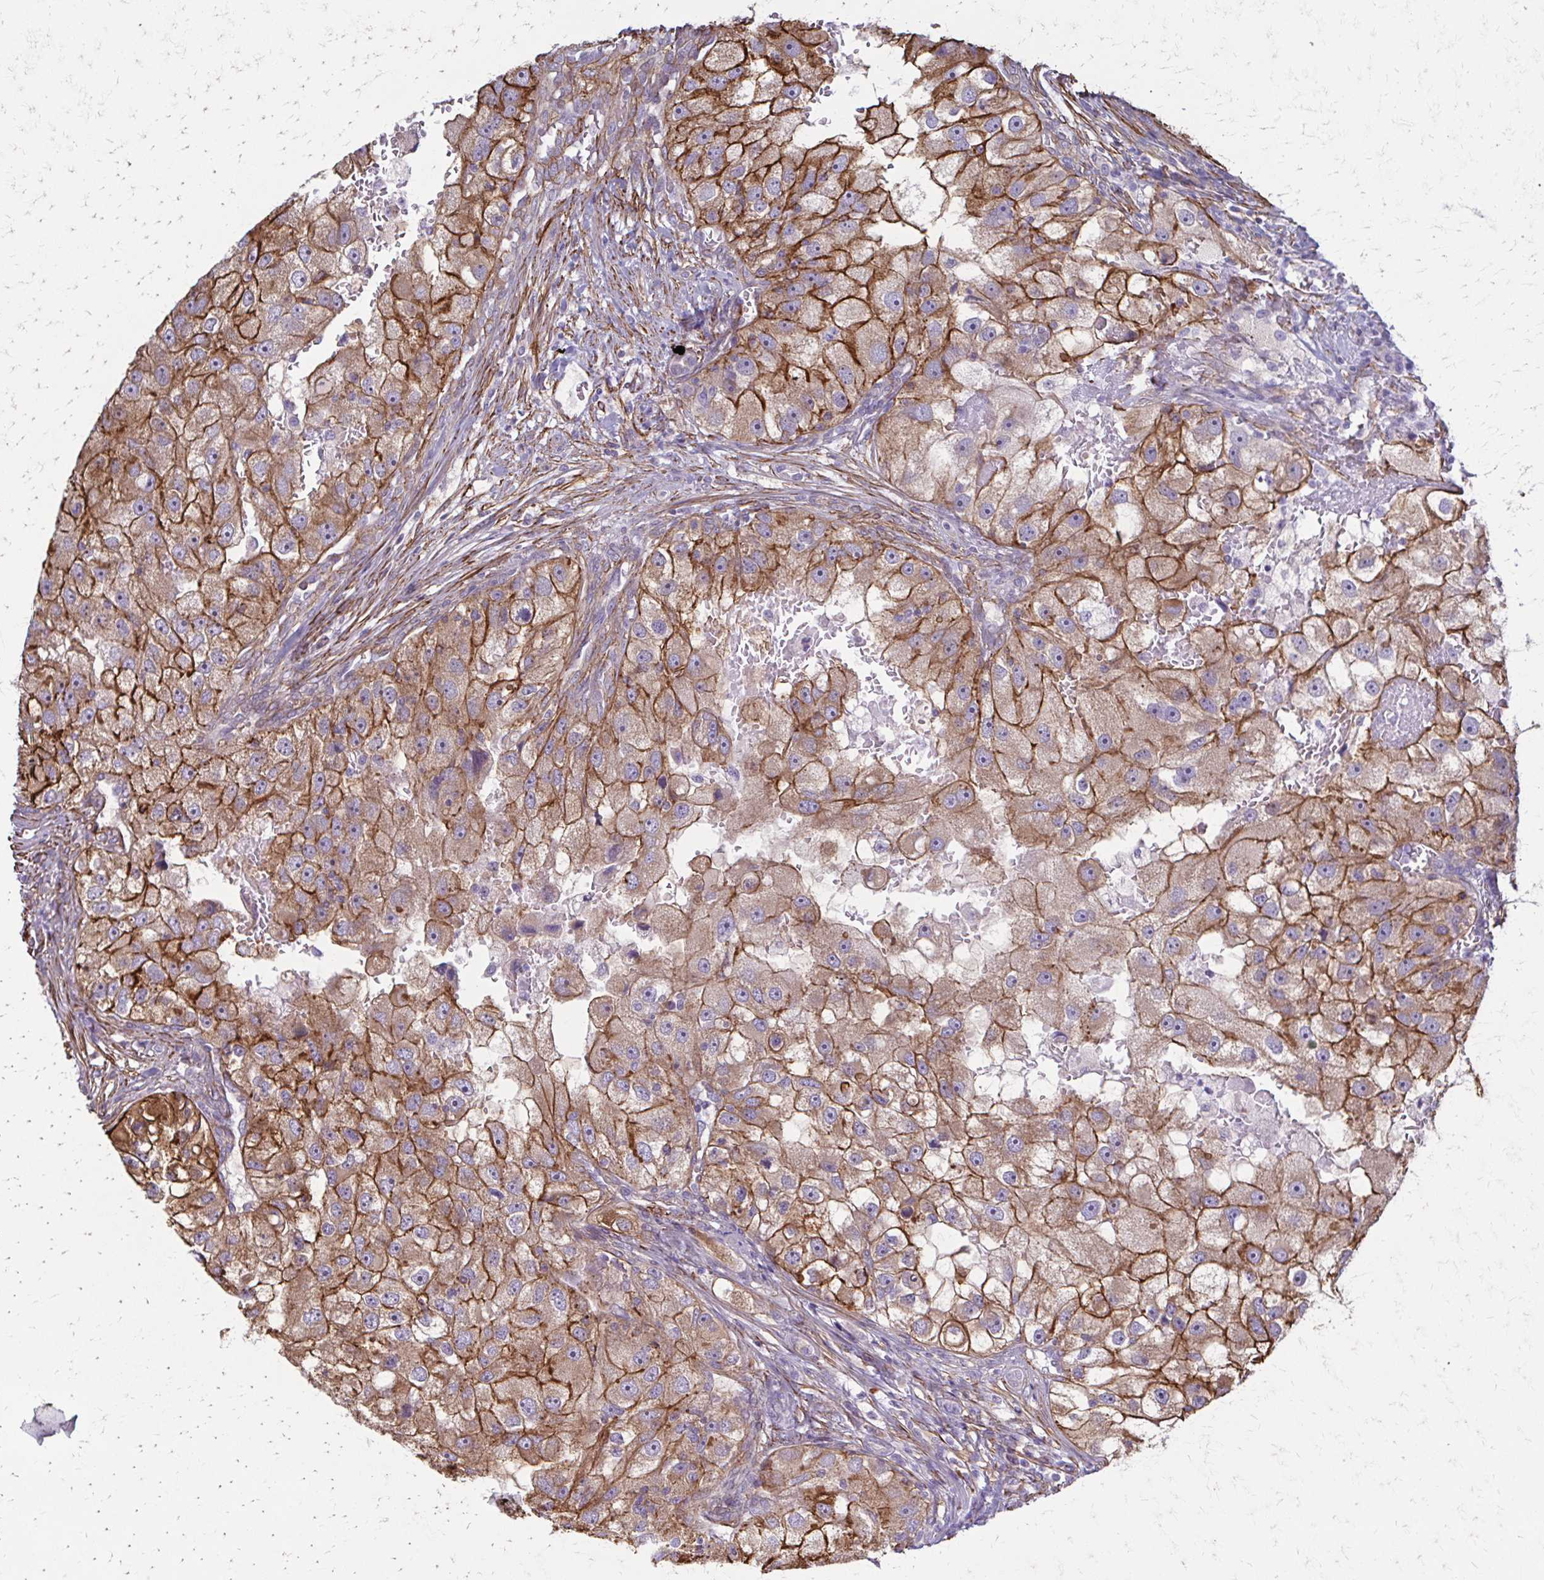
{"staining": {"intensity": "moderate", "quantity": ">75%", "location": "cytoplasmic/membranous"}, "tissue": "renal cancer", "cell_type": "Tumor cells", "image_type": "cancer", "snomed": [{"axis": "morphology", "description": "Adenocarcinoma, NOS"}, {"axis": "topography", "description": "Kidney"}], "caption": "Renal cancer stained with DAB (3,3'-diaminobenzidine) immunohistochemistry (IHC) shows medium levels of moderate cytoplasmic/membranous positivity in approximately >75% of tumor cells. (Brightfield microscopy of DAB IHC at high magnification).", "gene": "TIMMDC1", "patient": {"sex": "male", "age": 63}}